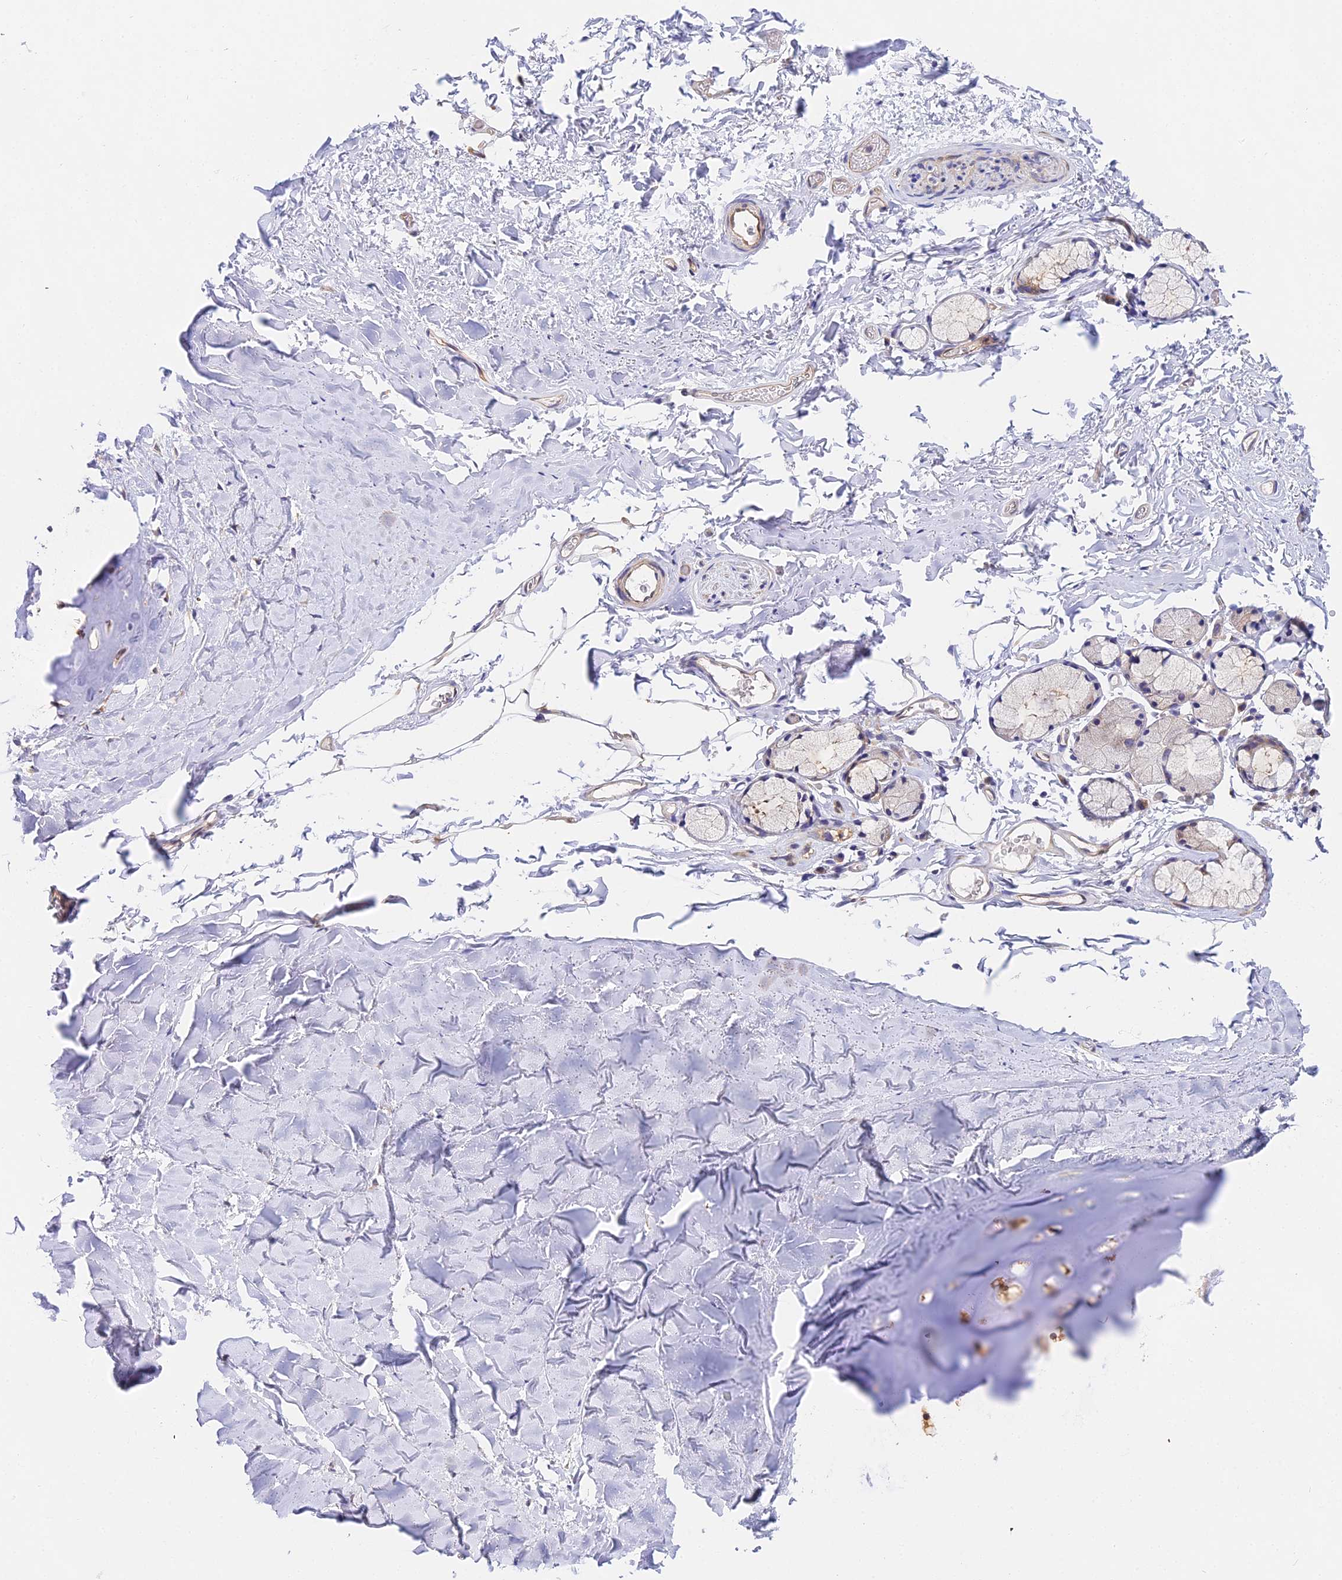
{"staining": {"intensity": "negative", "quantity": "none", "location": "none"}, "tissue": "adipose tissue", "cell_type": "Adipocytes", "image_type": "normal", "snomed": [{"axis": "morphology", "description": "Normal tissue, NOS"}, {"axis": "topography", "description": "Bronchus"}], "caption": "An IHC photomicrograph of benign adipose tissue is shown. There is no staining in adipocytes of adipose tissue.", "gene": "PPP2R2A", "patient": {"sex": "female", "age": 73}}